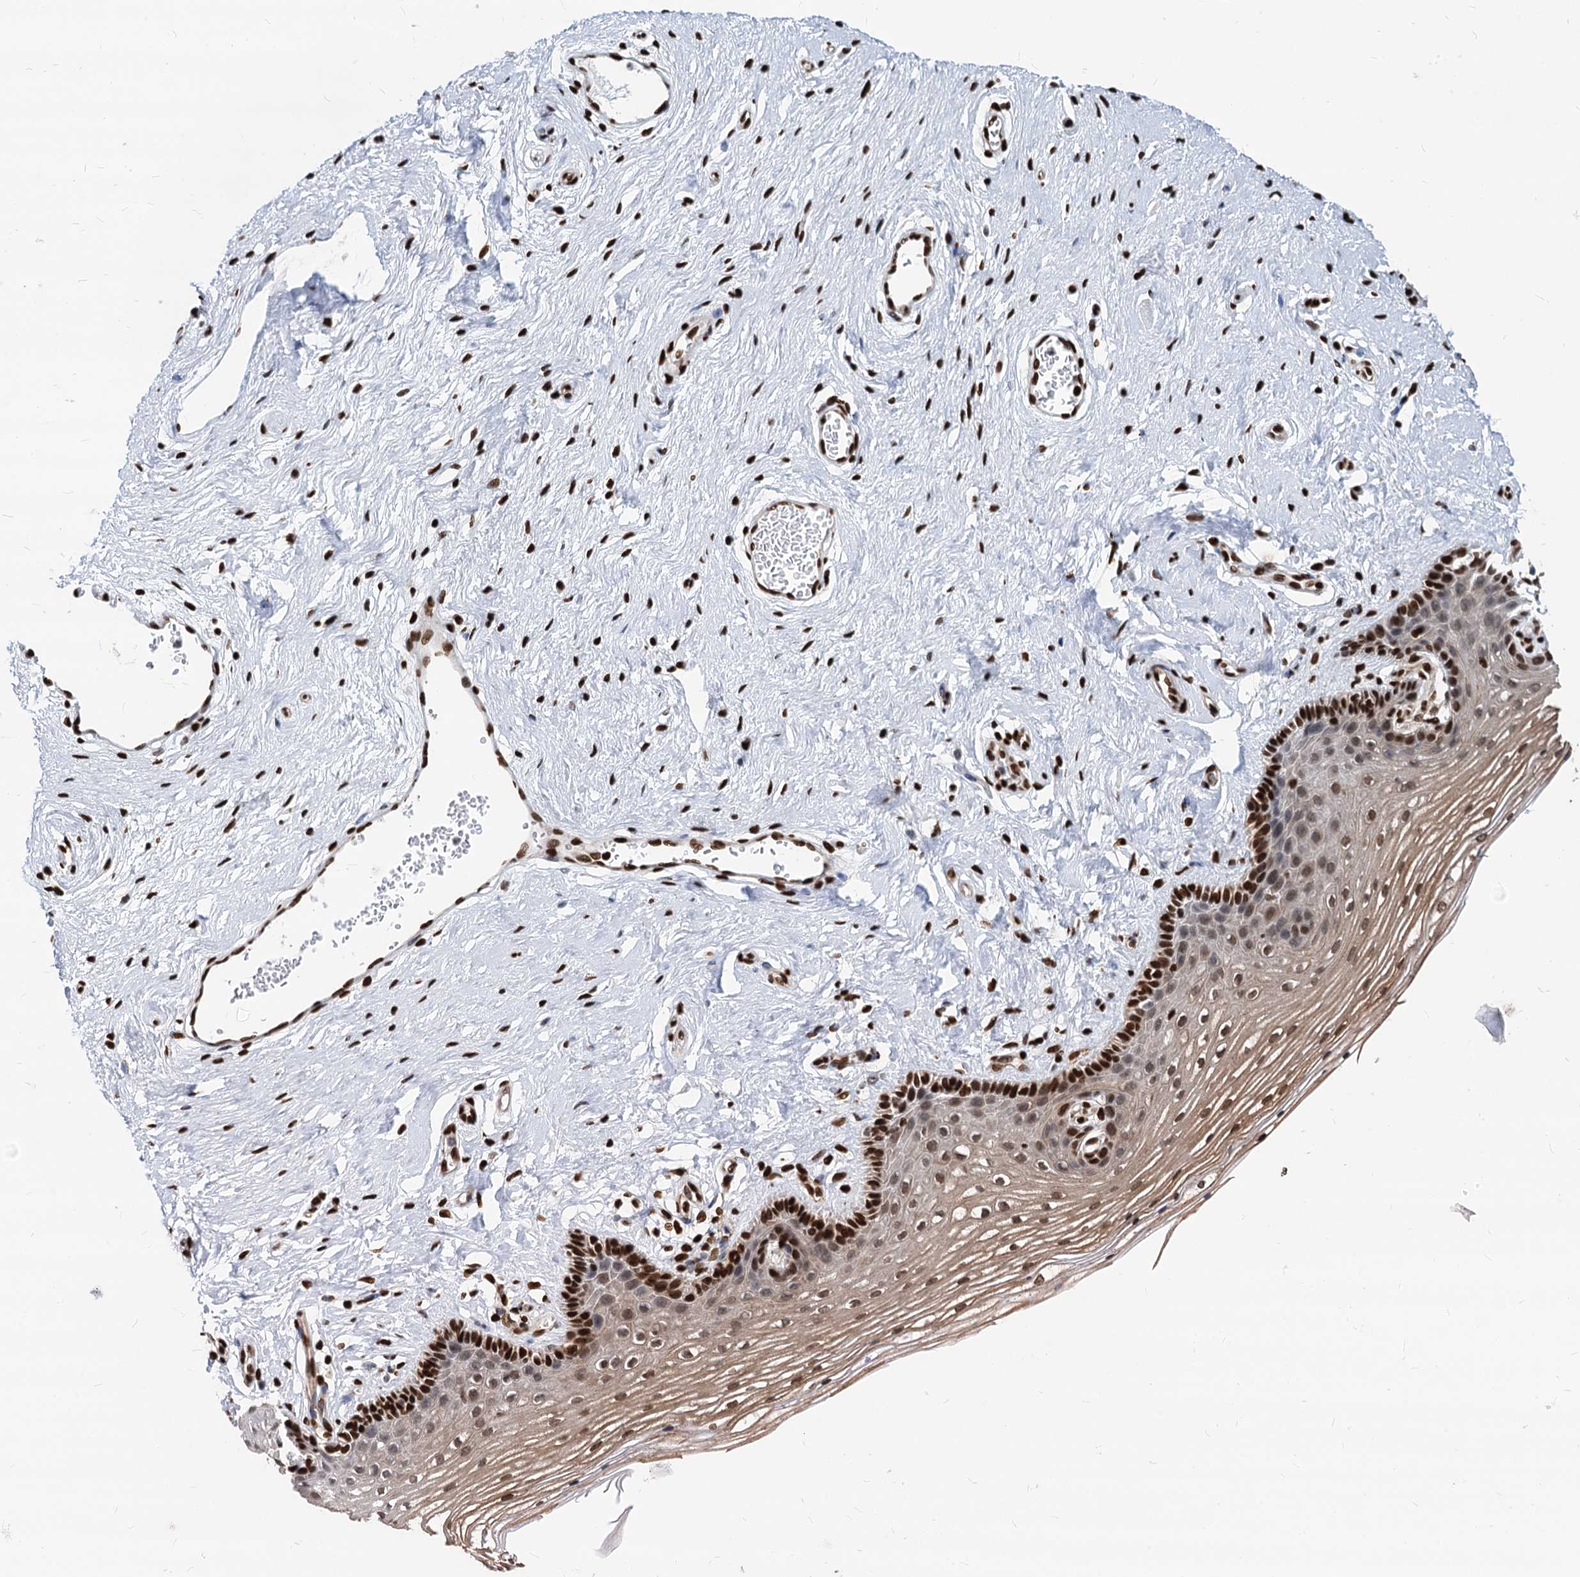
{"staining": {"intensity": "strong", "quantity": "25%-75%", "location": "nuclear"}, "tissue": "vagina", "cell_type": "Squamous epithelial cells", "image_type": "normal", "snomed": [{"axis": "morphology", "description": "Normal tissue, NOS"}, {"axis": "topography", "description": "Vagina"}], "caption": "Immunohistochemical staining of normal vagina exhibits high levels of strong nuclear expression in about 25%-75% of squamous epithelial cells. (DAB (3,3'-diaminobenzidine) IHC with brightfield microscopy, high magnification).", "gene": "MECP2", "patient": {"sex": "female", "age": 46}}